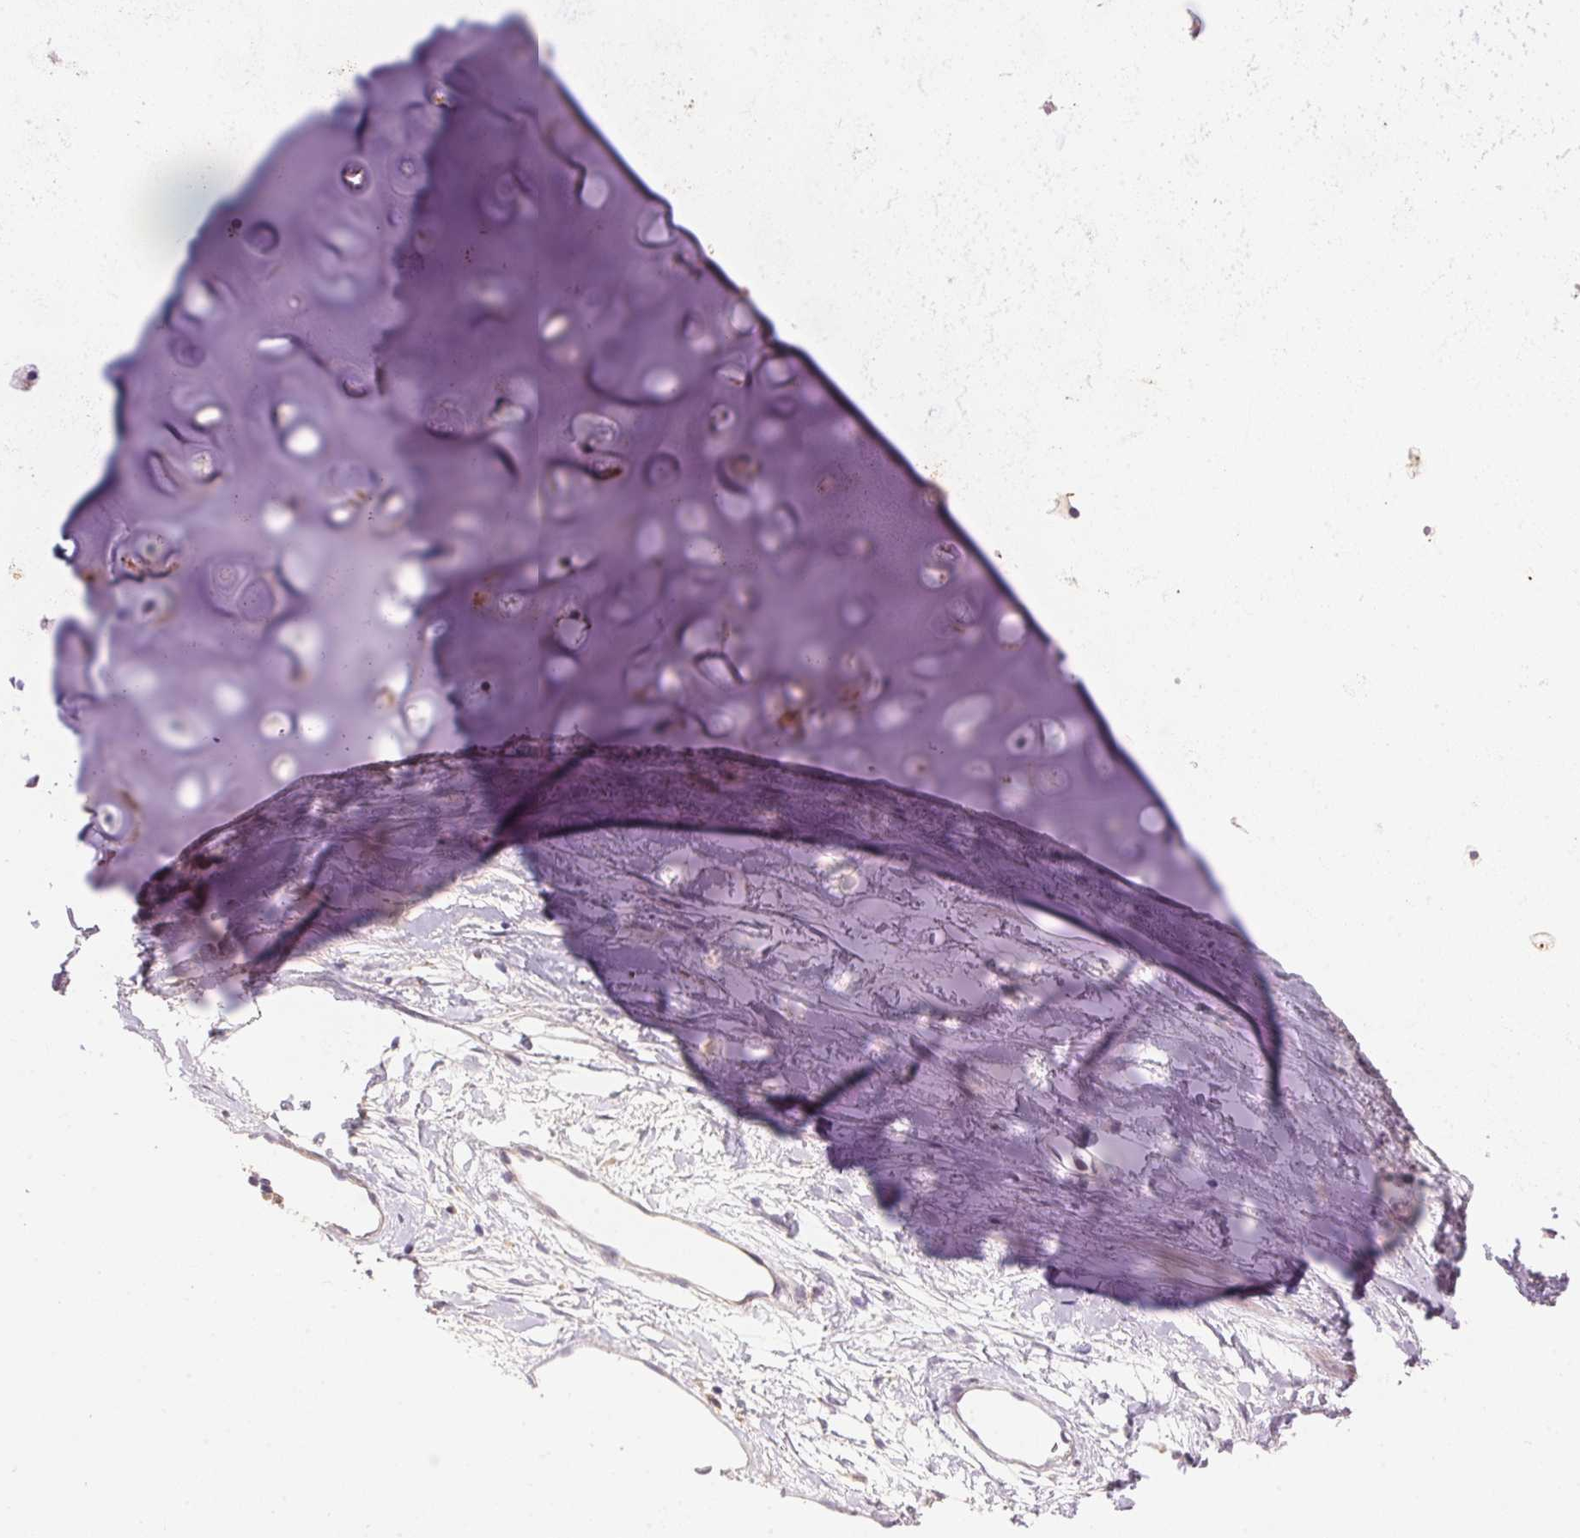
{"staining": {"intensity": "negative", "quantity": "none", "location": "none"}, "tissue": "adipose tissue", "cell_type": "Adipocytes", "image_type": "normal", "snomed": [{"axis": "morphology", "description": "Normal tissue, NOS"}, {"axis": "topography", "description": "Cartilage tissue"}, {"axis": "topography", "description": "Bronchus"}], "caption": "Immunohistochemistry (IHC) of unremarkable human adipose tissue exhibits no positivity in adipocytes. (DAB (3,3'-diaminobenzidine) immunohistochemistry (IHC), high magnification).", "gene": "LYZL6", "patient": {"sex": "male", "age": 58}}